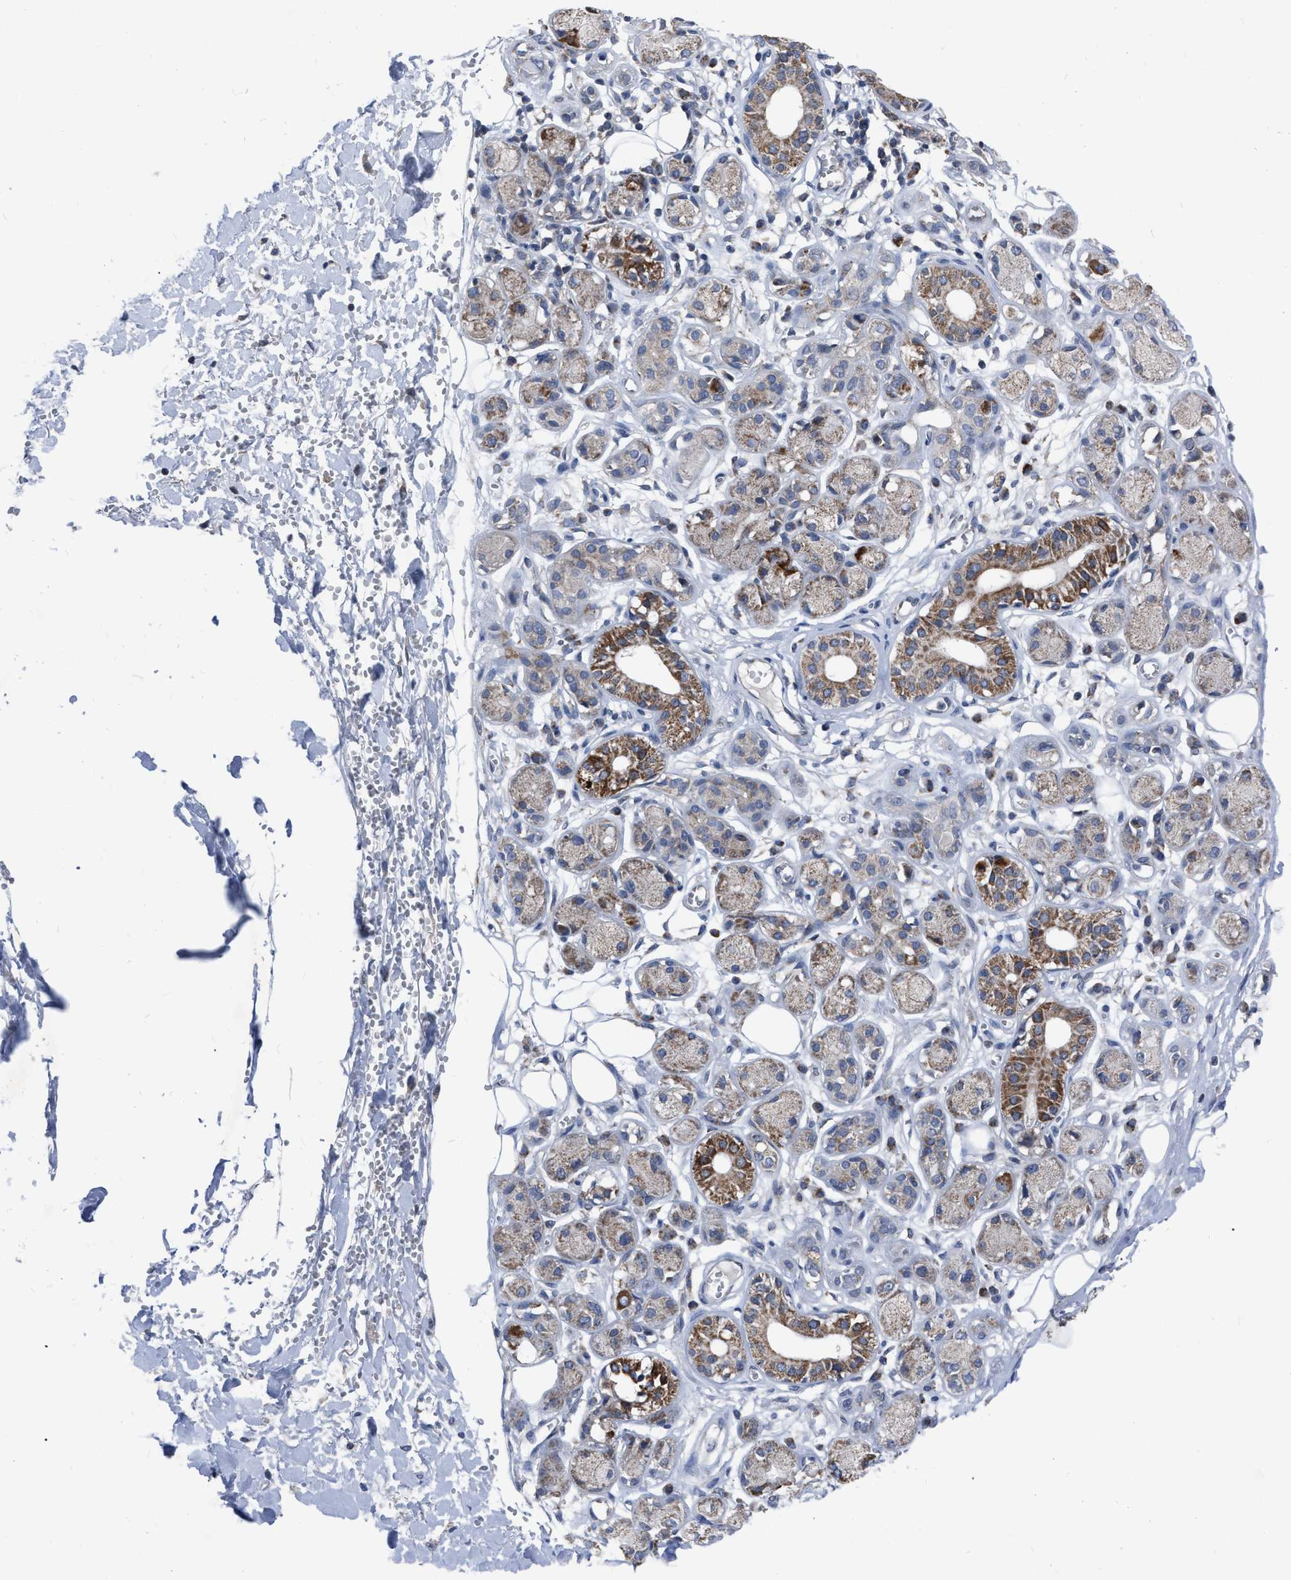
{"staining": {"intensity": "negative", "quantity": "none", "location": "none"}, "tissue": "adipose tissue", "cell_type": "Adipocytes", "image_type": "normal", "snomed": [{"axis": "morphology", "description": "Normal tissue, NOS"}, {"axis": "morphology", "description": "Inflammation, NOS"}, {"axis": "topography", "description": "Salivary gland"}, {"axis": "topography", "description": "Peripheral nerve tissue"}], "caption": "IHC micrograph of normal adipose tissue: adipose tissue stained with DAB exhibits no significant protein staining in adipocytes. The staining is performed using DAB (3,3'-diaminobenzidine) brown chromogen with nuclei counter-stained in using hematoxylin.", "gene": "DDX56", "patient": {"sex": "female", "age": 75}}